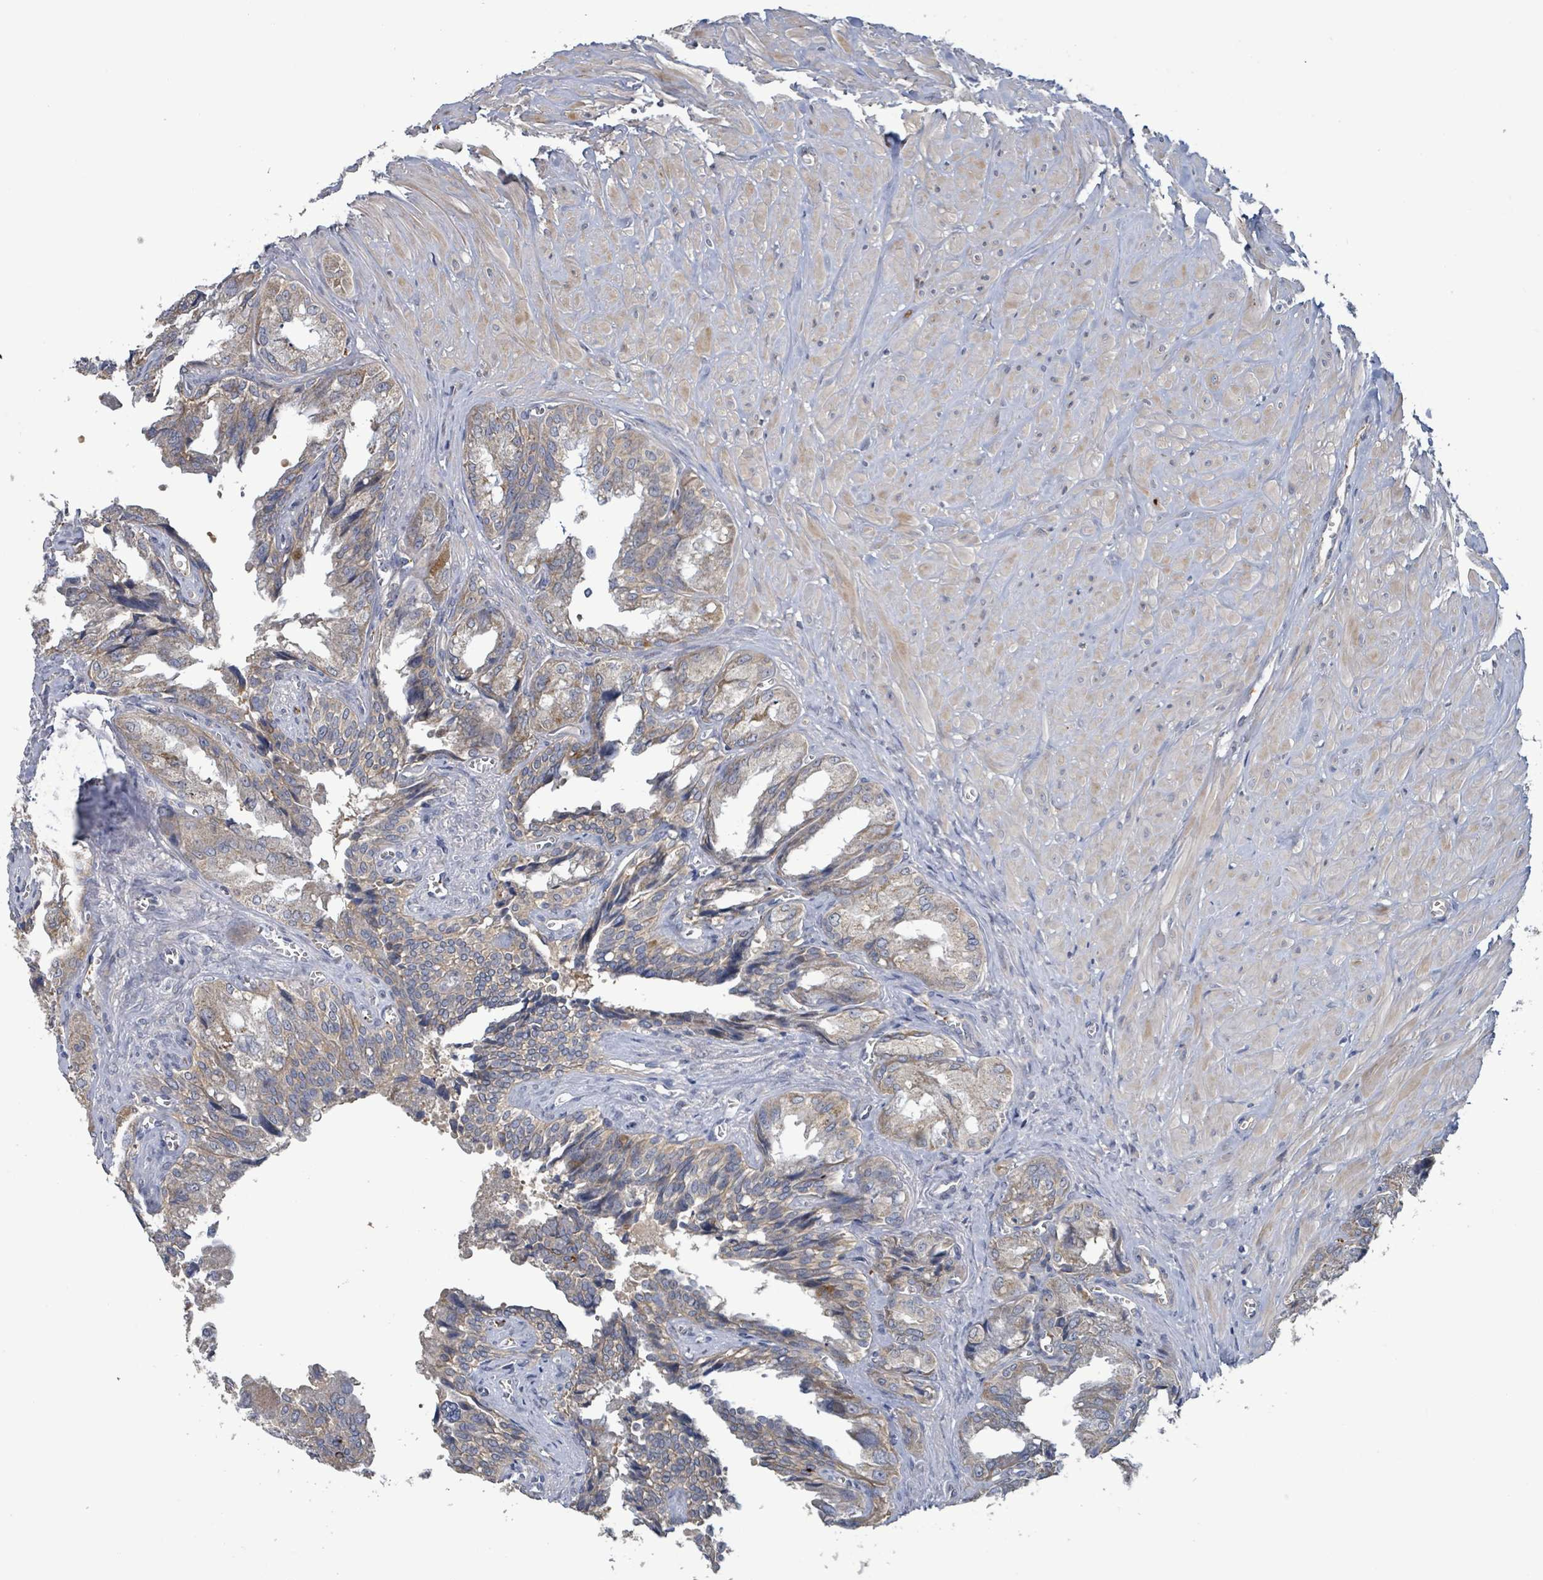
{"staining": {"intensity": "weak", "quantity": "25%-75%", "location": "cytoplasmic/membranous"}, "tissue": "seminal vesicle", "cell_type": "Glandular cells", "image_type": "normal", "snomed": [{"axis": "morphology", "description": "Normal tissue, NOS"}, {"axis": "topography", "description": "Seminal veicle"}], "caption": "Glandular cells show weak cytoplasmic/membranous staining in approximately 25%-75% of cells in normal seminal vesicle. (Stains: DAB (3,3'-diaminobenzidine) in brown, nuclei in blue, Microscopy: brightfield microscopy at high magnification).", "gene": "PLAAT1", "patient": {"sex": "male", "age": 67}}